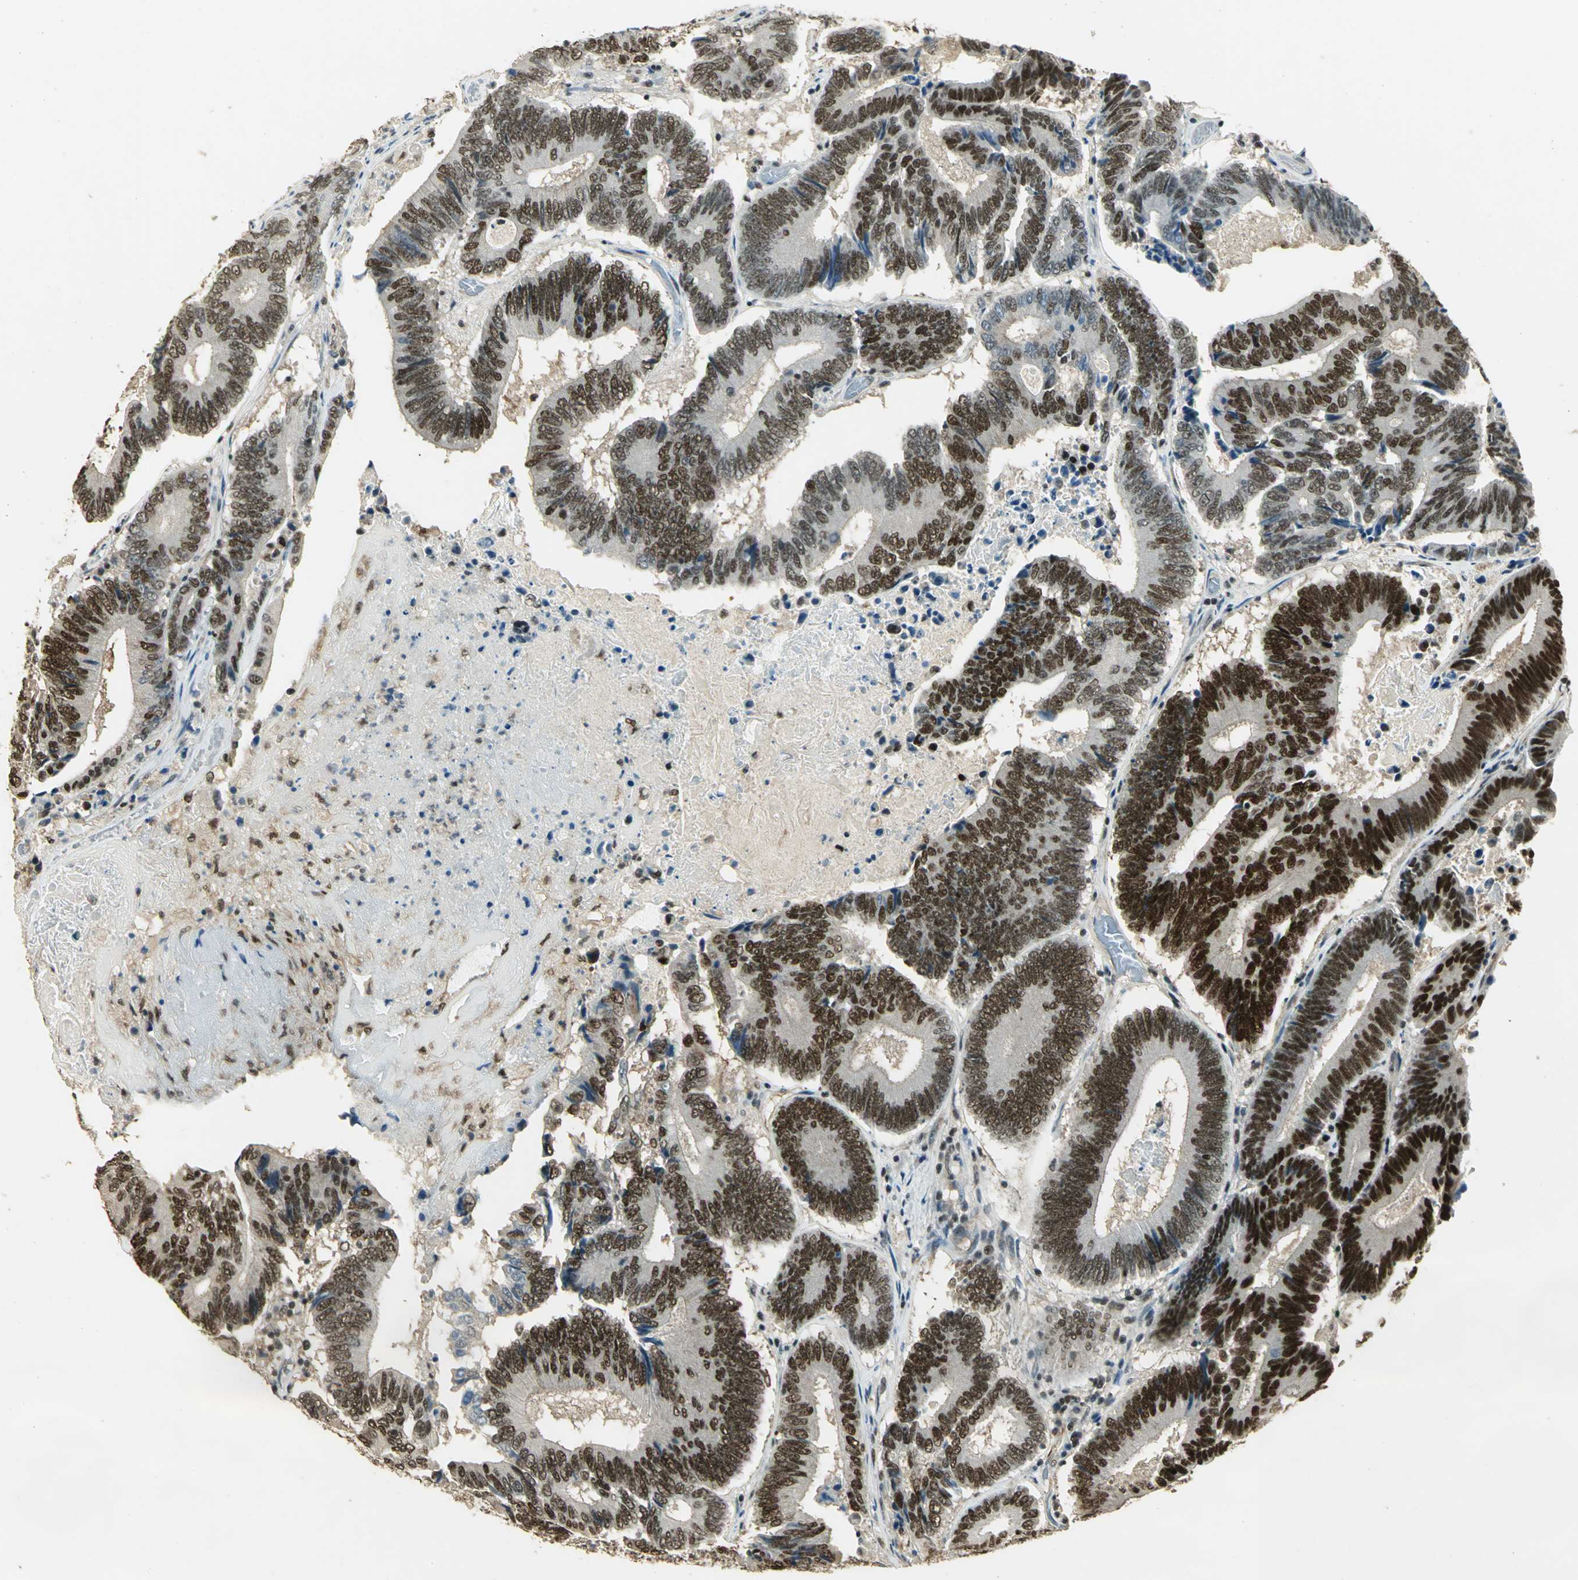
{"staining": {"intensity": "strong", "quantity": ">75%", "location": "nuclear"}, "tissue": "colorectal cancer", "cell_type": "Tumor cells", "image_type": "cancer", "snomed": [{"axis": "morphology", "description": "Adenocarcinoma, NOS"}, {"axis": "topography", "description": "Colon"}], "caption": "This is a histology image of immunohistochemistry (IHC) staining of colorectal cancer, which shows strong positivity in the nuclear of tumor cells.", "gene": "ELF1", "patient": {"sex": "female", "age": 78}}